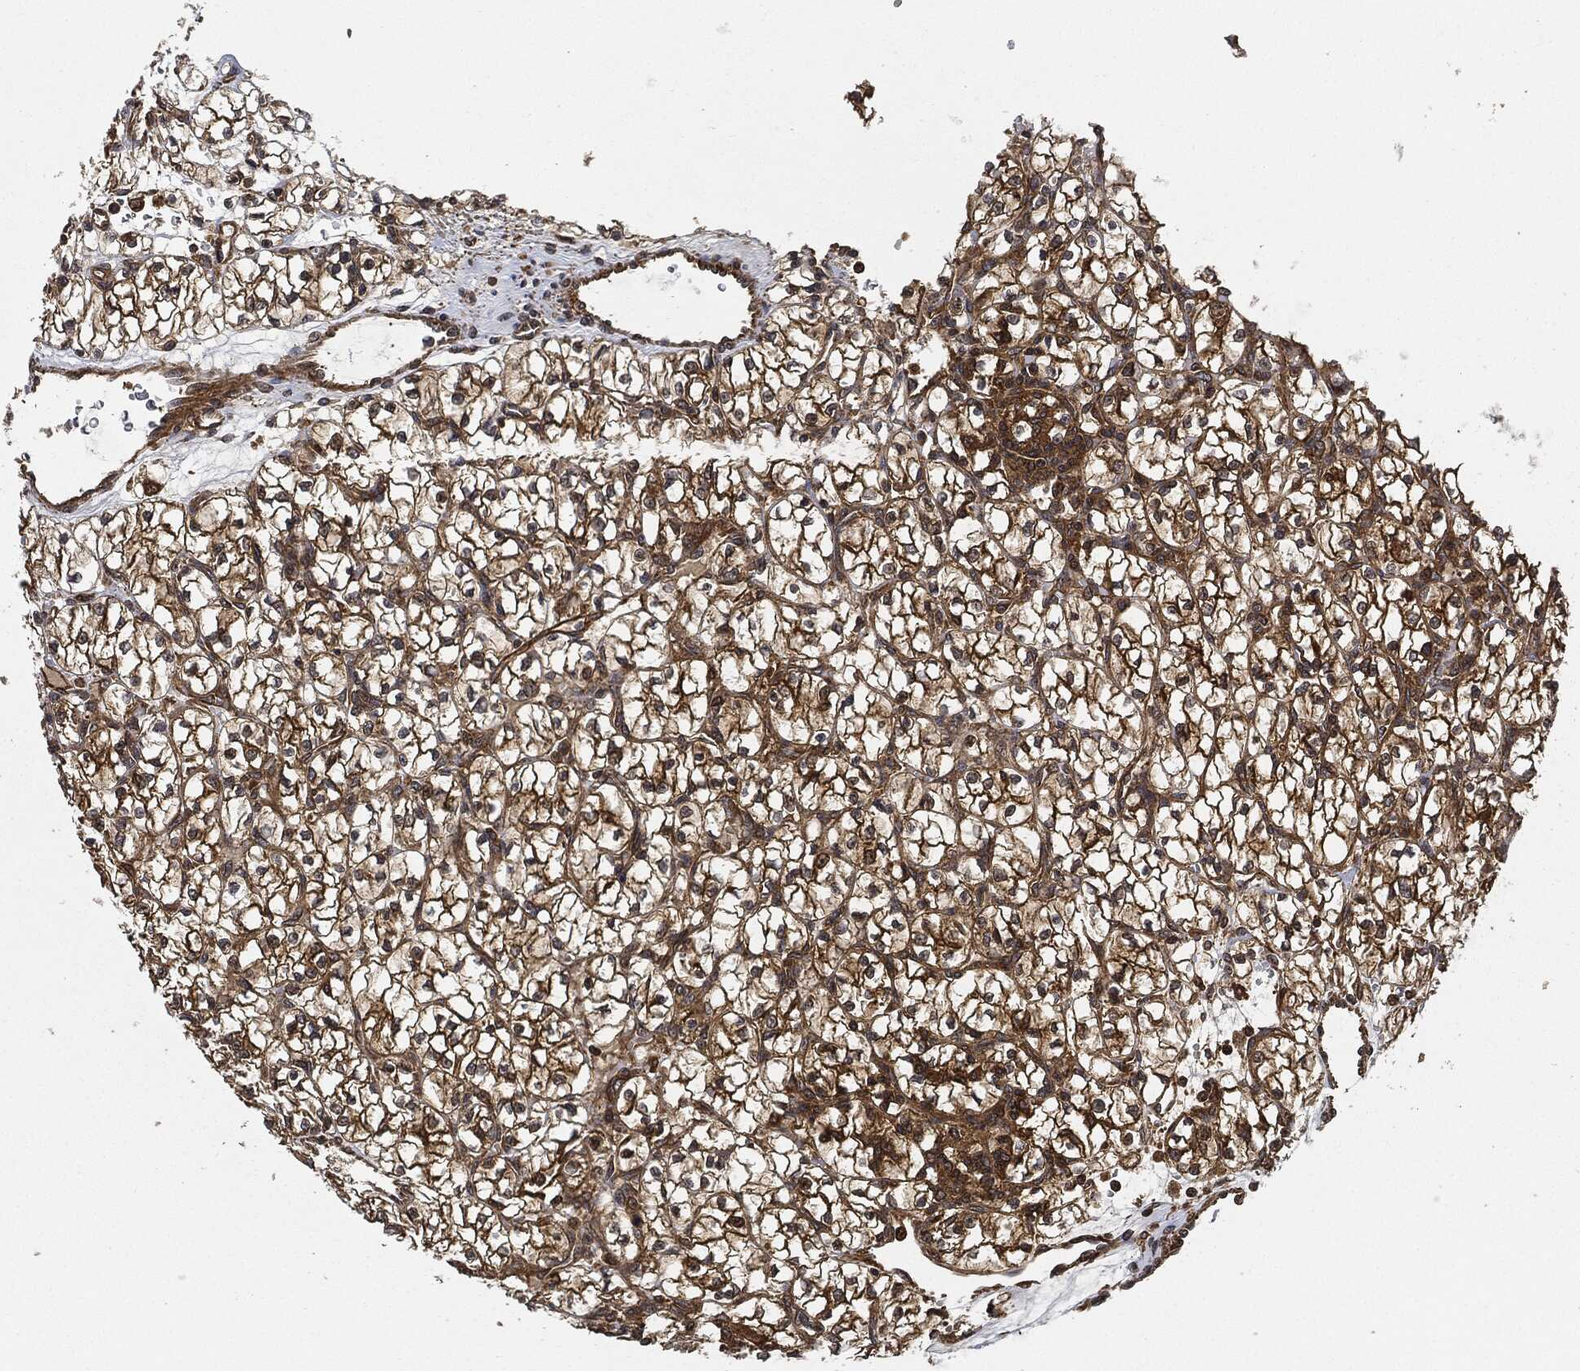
{"staining": {"intensity": "strong", "quantity": ">75%", "location": "cytoplasmic/membranous"}, "tissue": "renal cancer", "cell_type": "Tumor cells", "image_type": "cancer", "snomed": [{"axis": "morphology", "description": "Adenocarcinoma, NOS"}, {"axis": "topography", "description": "Kidney"}], "caption": "Immunohistochemistry (IHC) (DAB) staining of human adenocarcinoma (renal) shows strong cytoplasmic/membranous protein staining in approximately >75% of tumor cells. (brown staining indicates protein expression, while blue staining denotes nuclei).", "gene": "CEP290", "patient": {"sex": "female", "age": 64}}